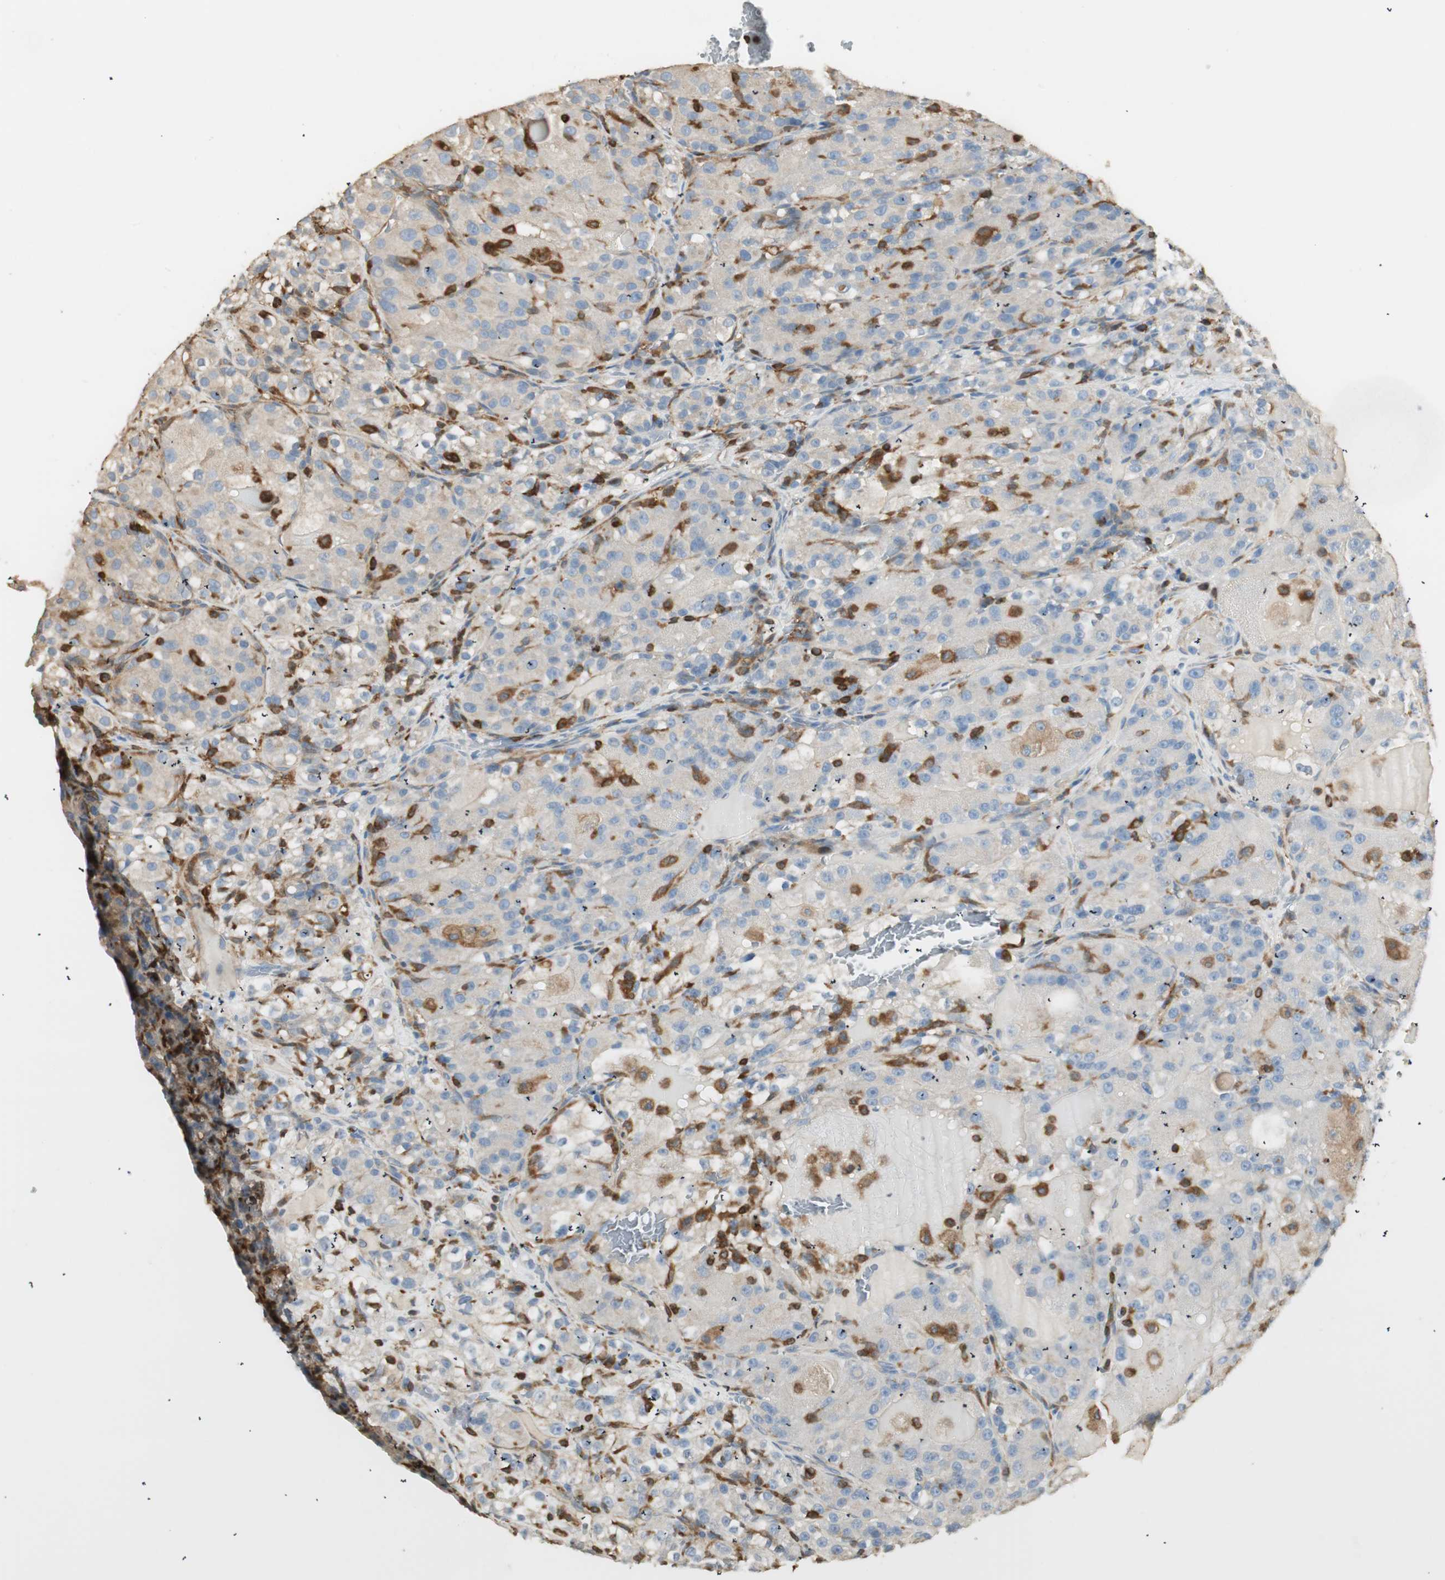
{"staining": {"intensity": "negative", "quantity": "none", "location": "none"}, "tissue": "renal cancer", "cell_type": "Tumor cells", "image_type": "cancer", "snomed": [{"axis": "morphology", "description": "Normal tissue, NOS"}, {"axis": "morphology", "description": "Adenocarcinoma, NOS"}, {"axis": "topography", "description": "Kidney"}], "caption": "Immunohistochemical staining of renal cancer exhibits no significant expression in tumor cells.", "gene": "CRLF3", "patient": {"sex": "male", "age": 61}}